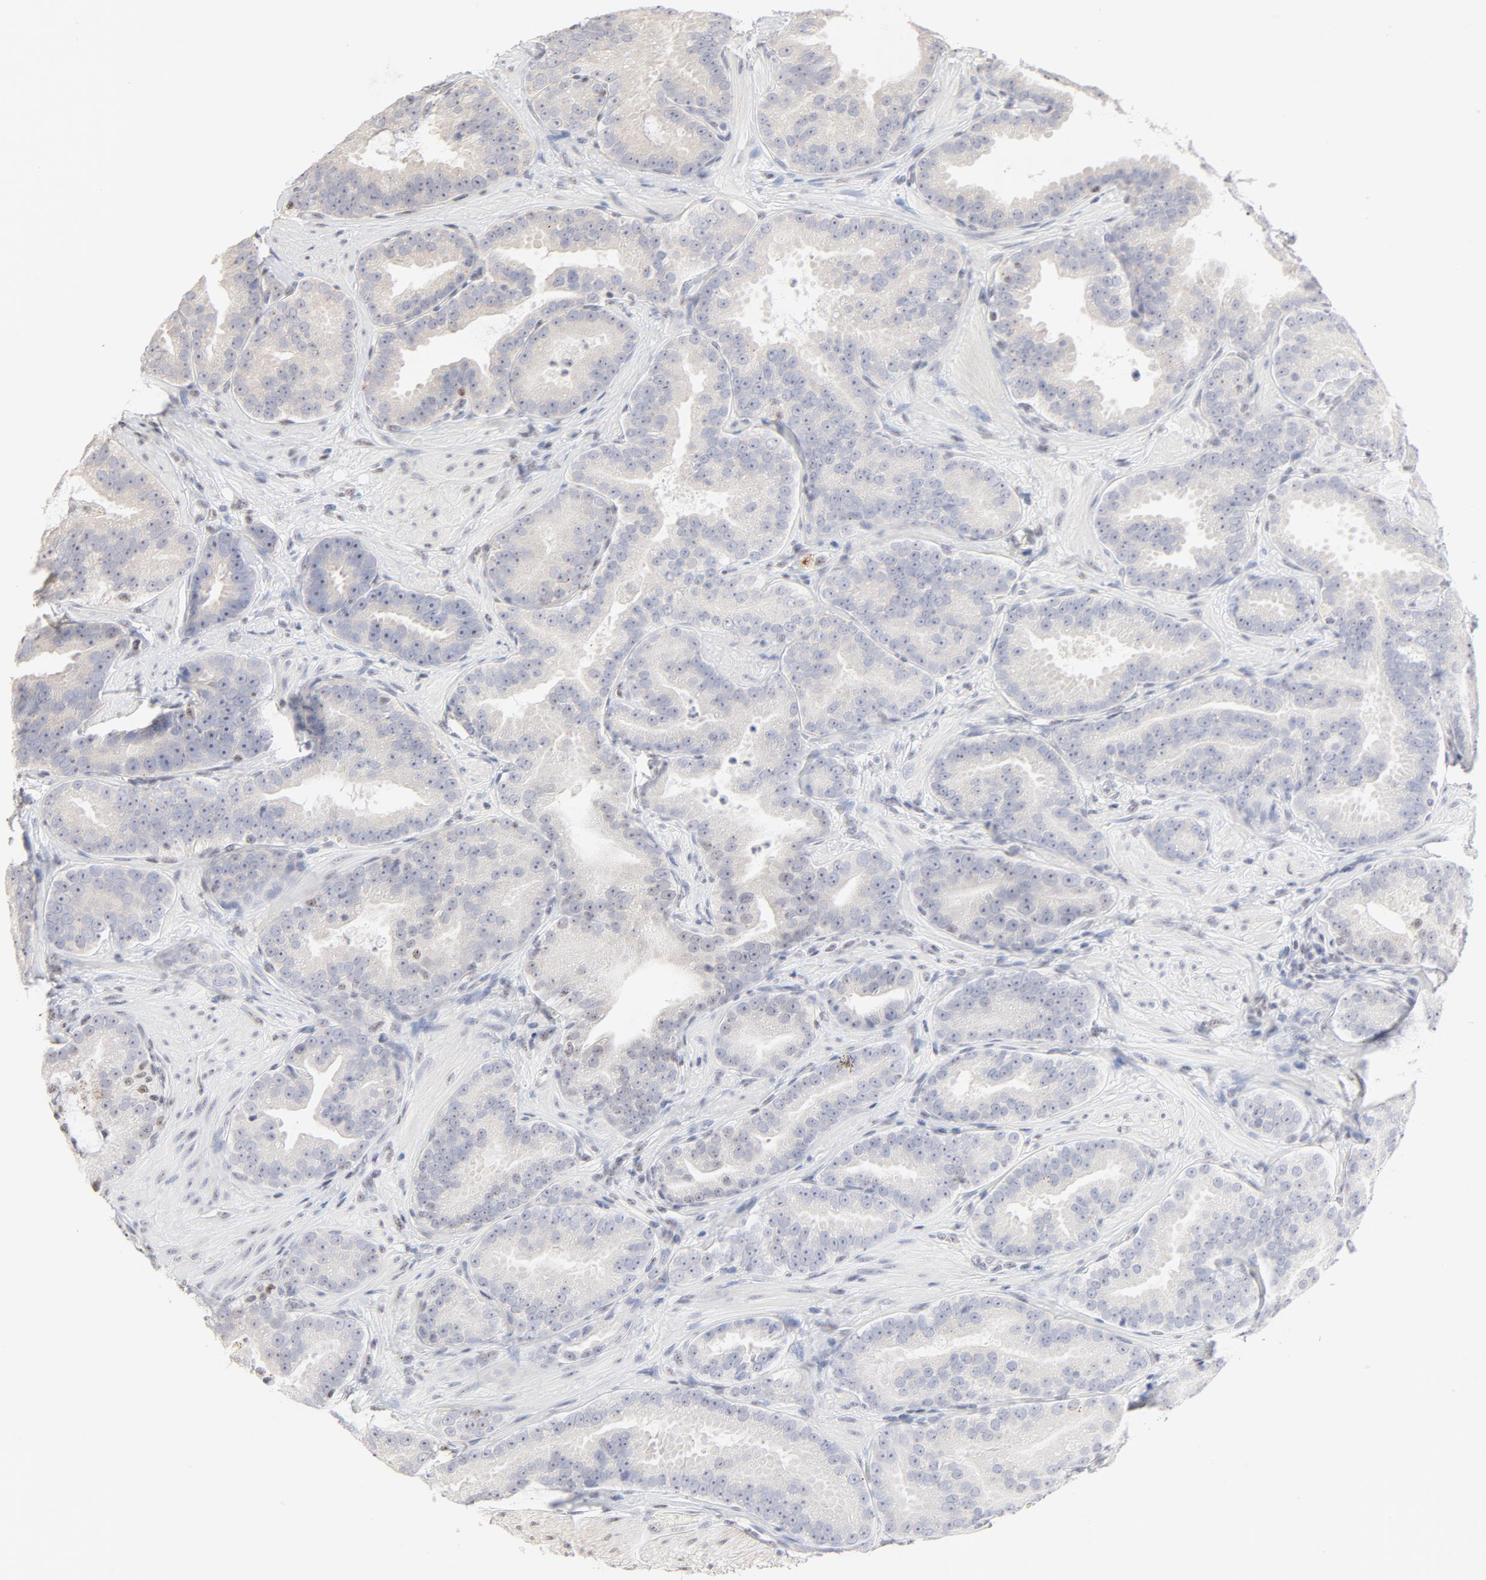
{"staining": {"intensity": "negative", "quantity": "none", "location": "none"}, "tissue": "prostate cancer", "cell_type": "Tumor cells", "image_type": "cancer", "snomed": [{"axis": "morphology", "description": "Adenocarcinoma, Low grade"}, {"axis": "topography", "description": "Prostate"}], "caption": "Tumor cells are negative for protein expression in human prostate low-grade adenocarcinoma.", "gene": "NFIL3", "patient": {"sex": "male", "age": 59}}